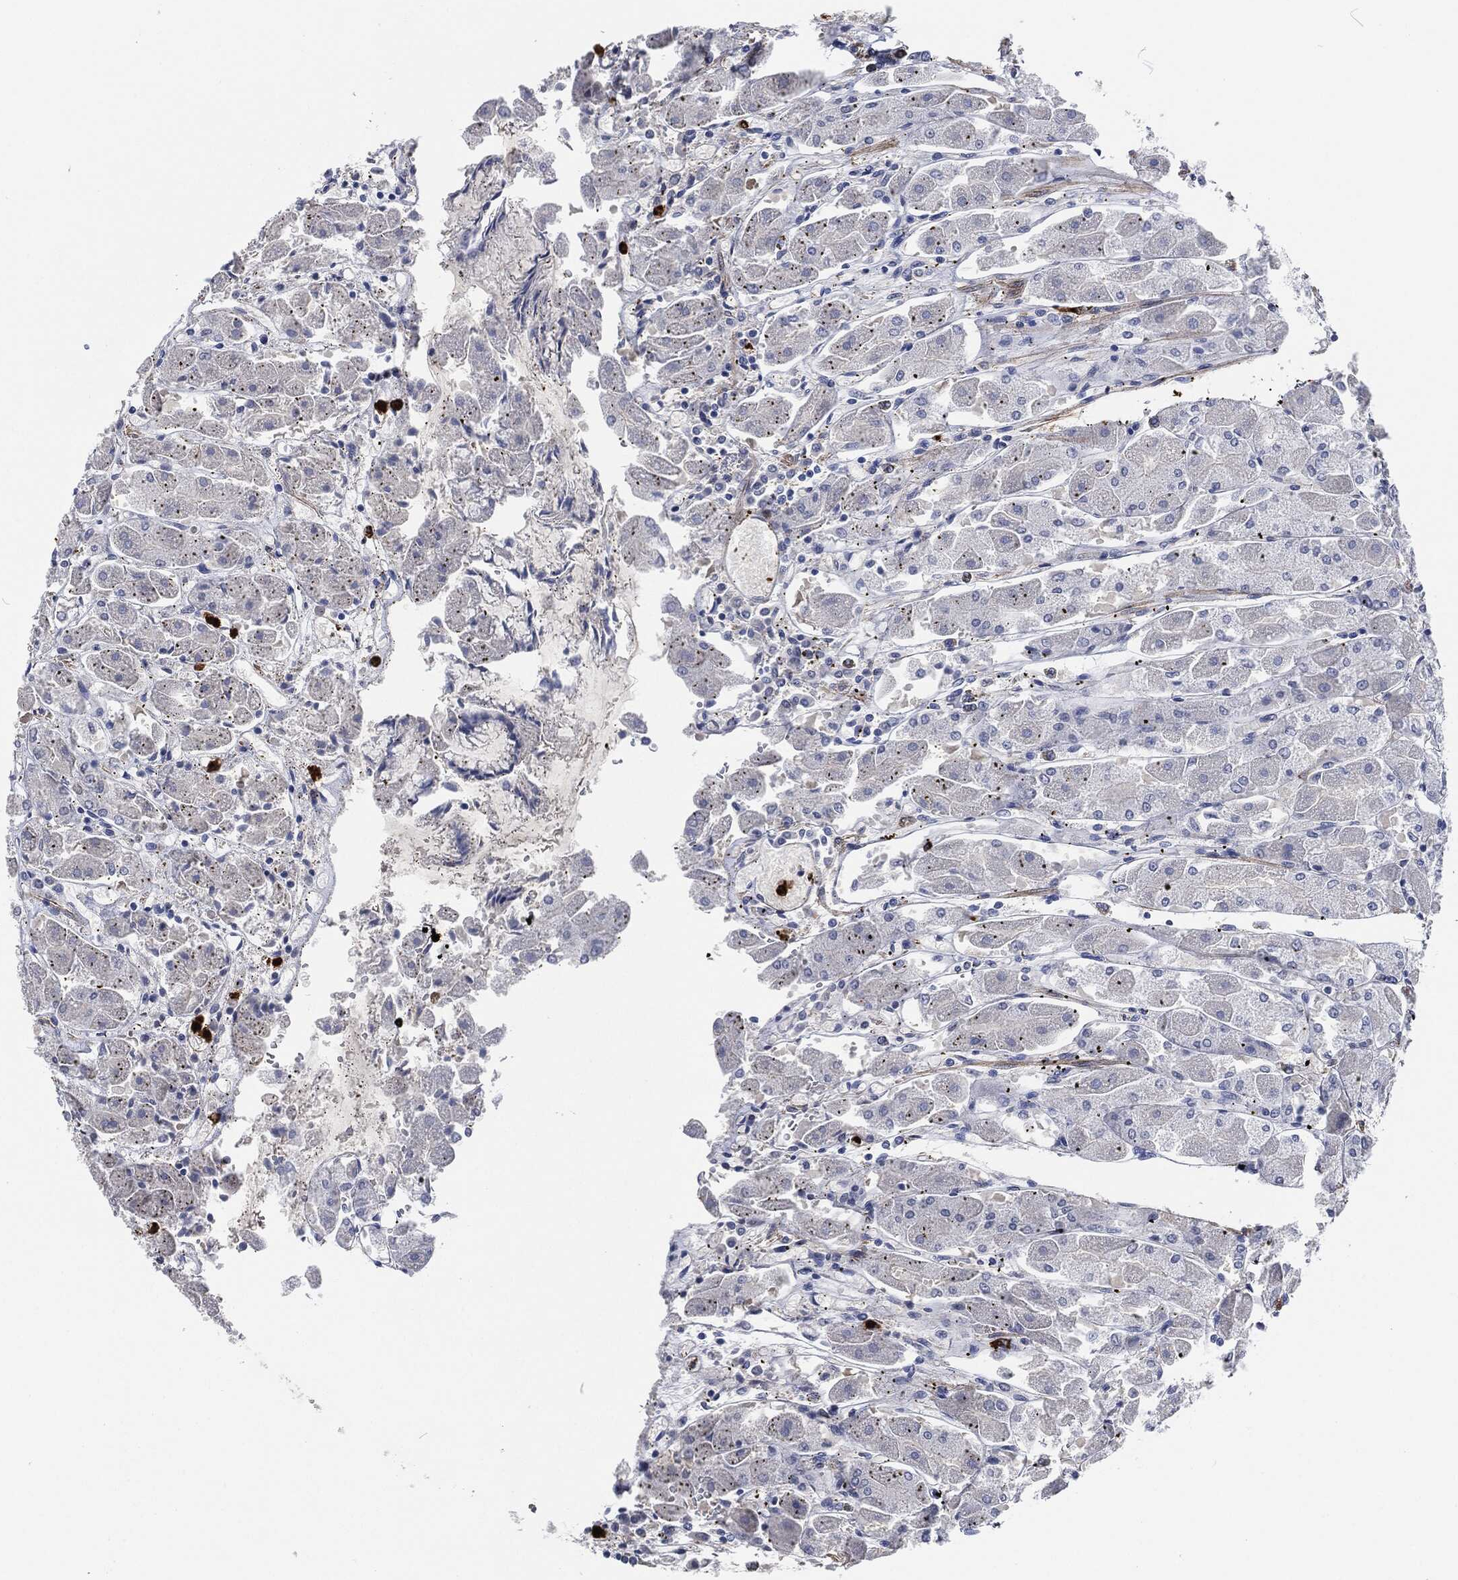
{"staining": {"intensity": "negative", "quantity": "none", "location": "none"}, "tissue": "stomach", "cell_type": "Glandular cells", "image_type": "normal", "snomed": [{"axis": "morphology", "description": "Normal tissue, NOS"}, {"axis": "topography", "description": "Stomach"}], "caption": "There is no significant positivity in glandular cells of stomach. (Immunohistochemistry (ihc), brightfield microscopy, high magnification).", "gene": "MPO", "patient": {"sex": "male", "age": 70}}